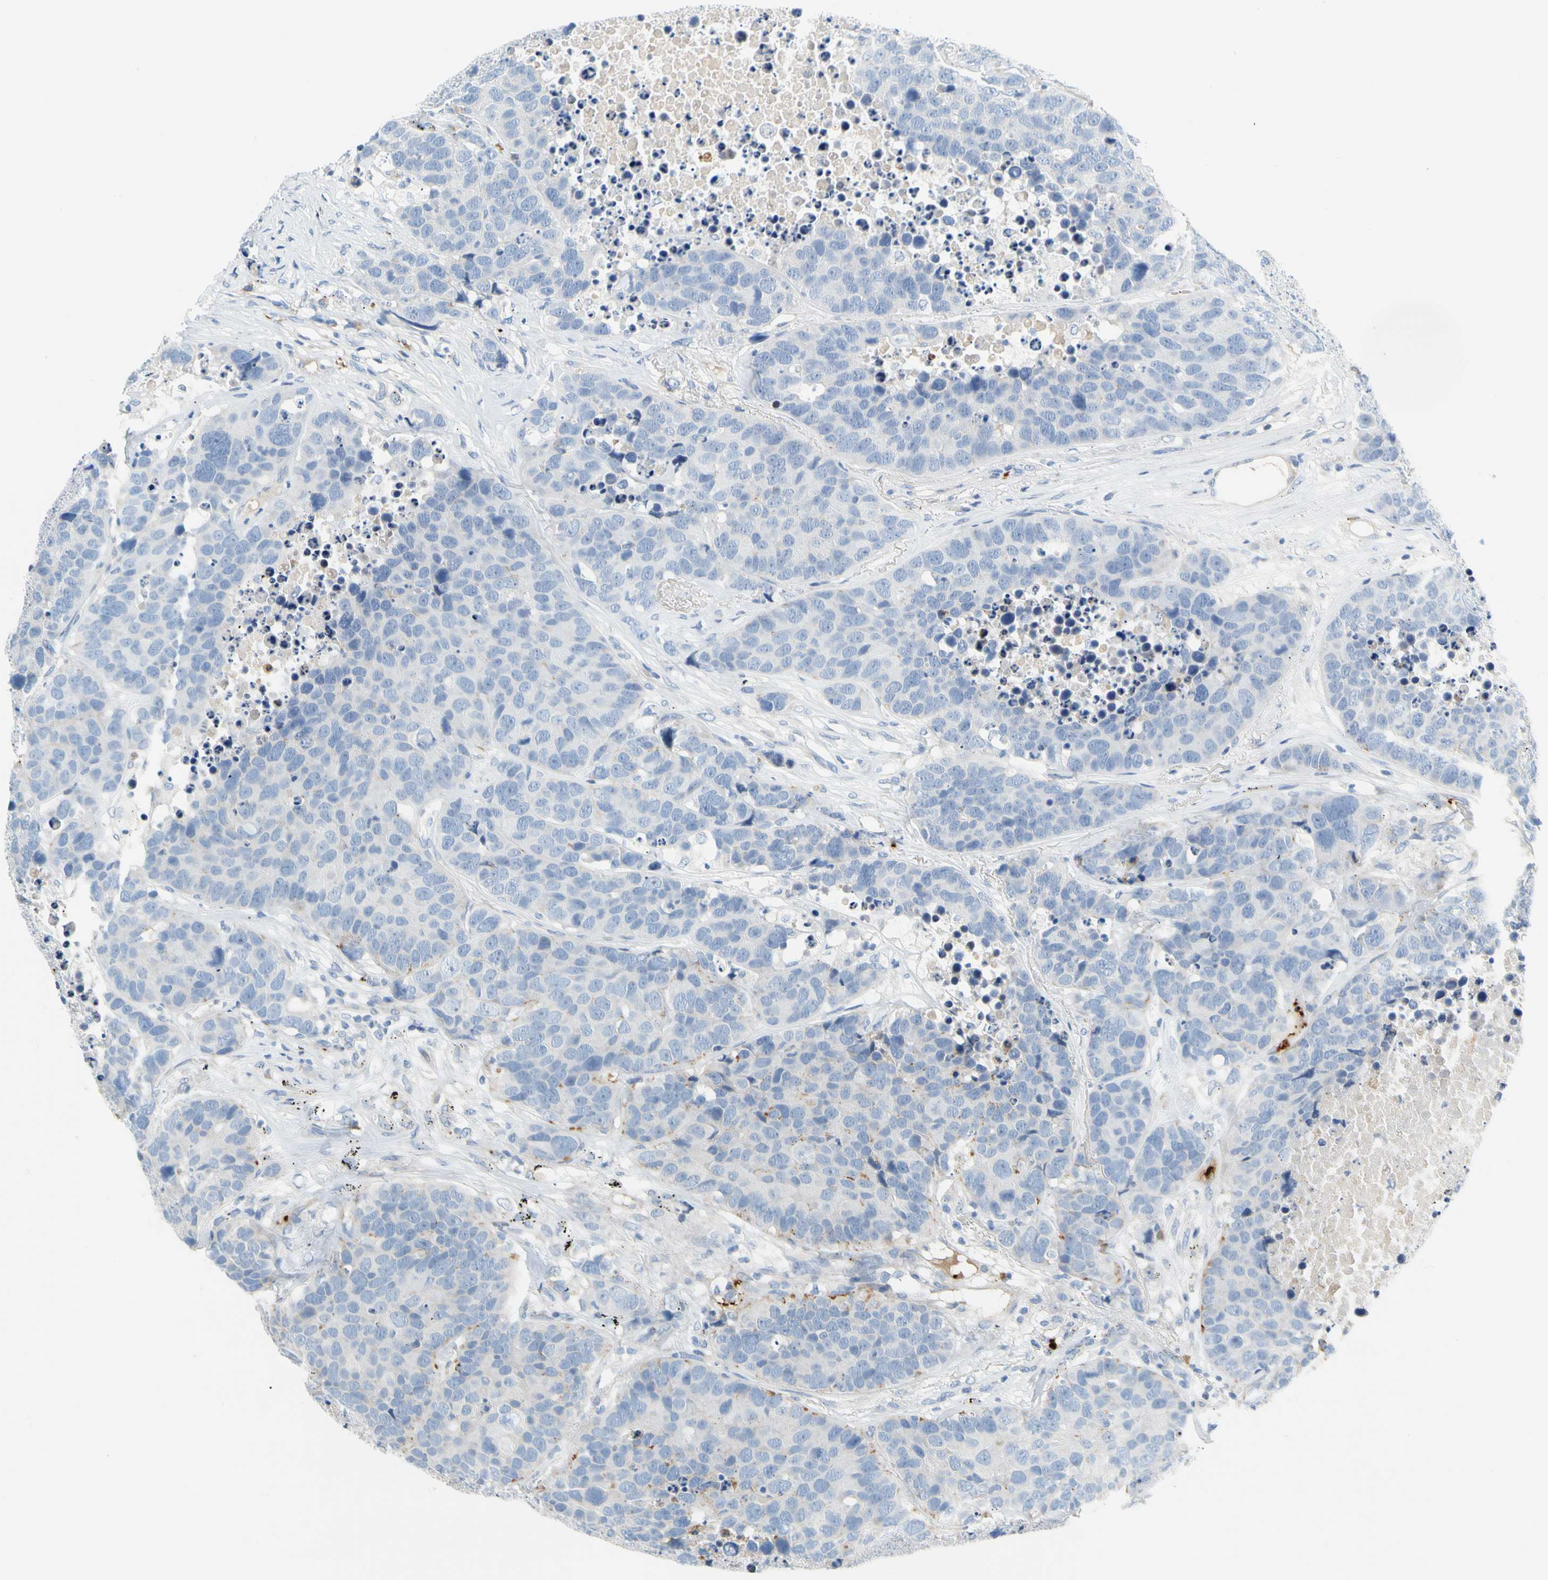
{"staining": {"intensity": "negative", "quantity": "none", "location": "none"}, "tissue": "carcinoid", "cell_type": "Tumor cells", "image_type": "cancer", "snomed": [{"axis": "morphology", "description": "Carcinoid, malignant, NOS"}, {"axis": "topography", "description": "Lung"}], "caption": "This is an IHC image of human malignant carcinoid. There is no staining in tumor cells.", "gene": "PPBP", "patient": {"sex": "male", "age": 60}}